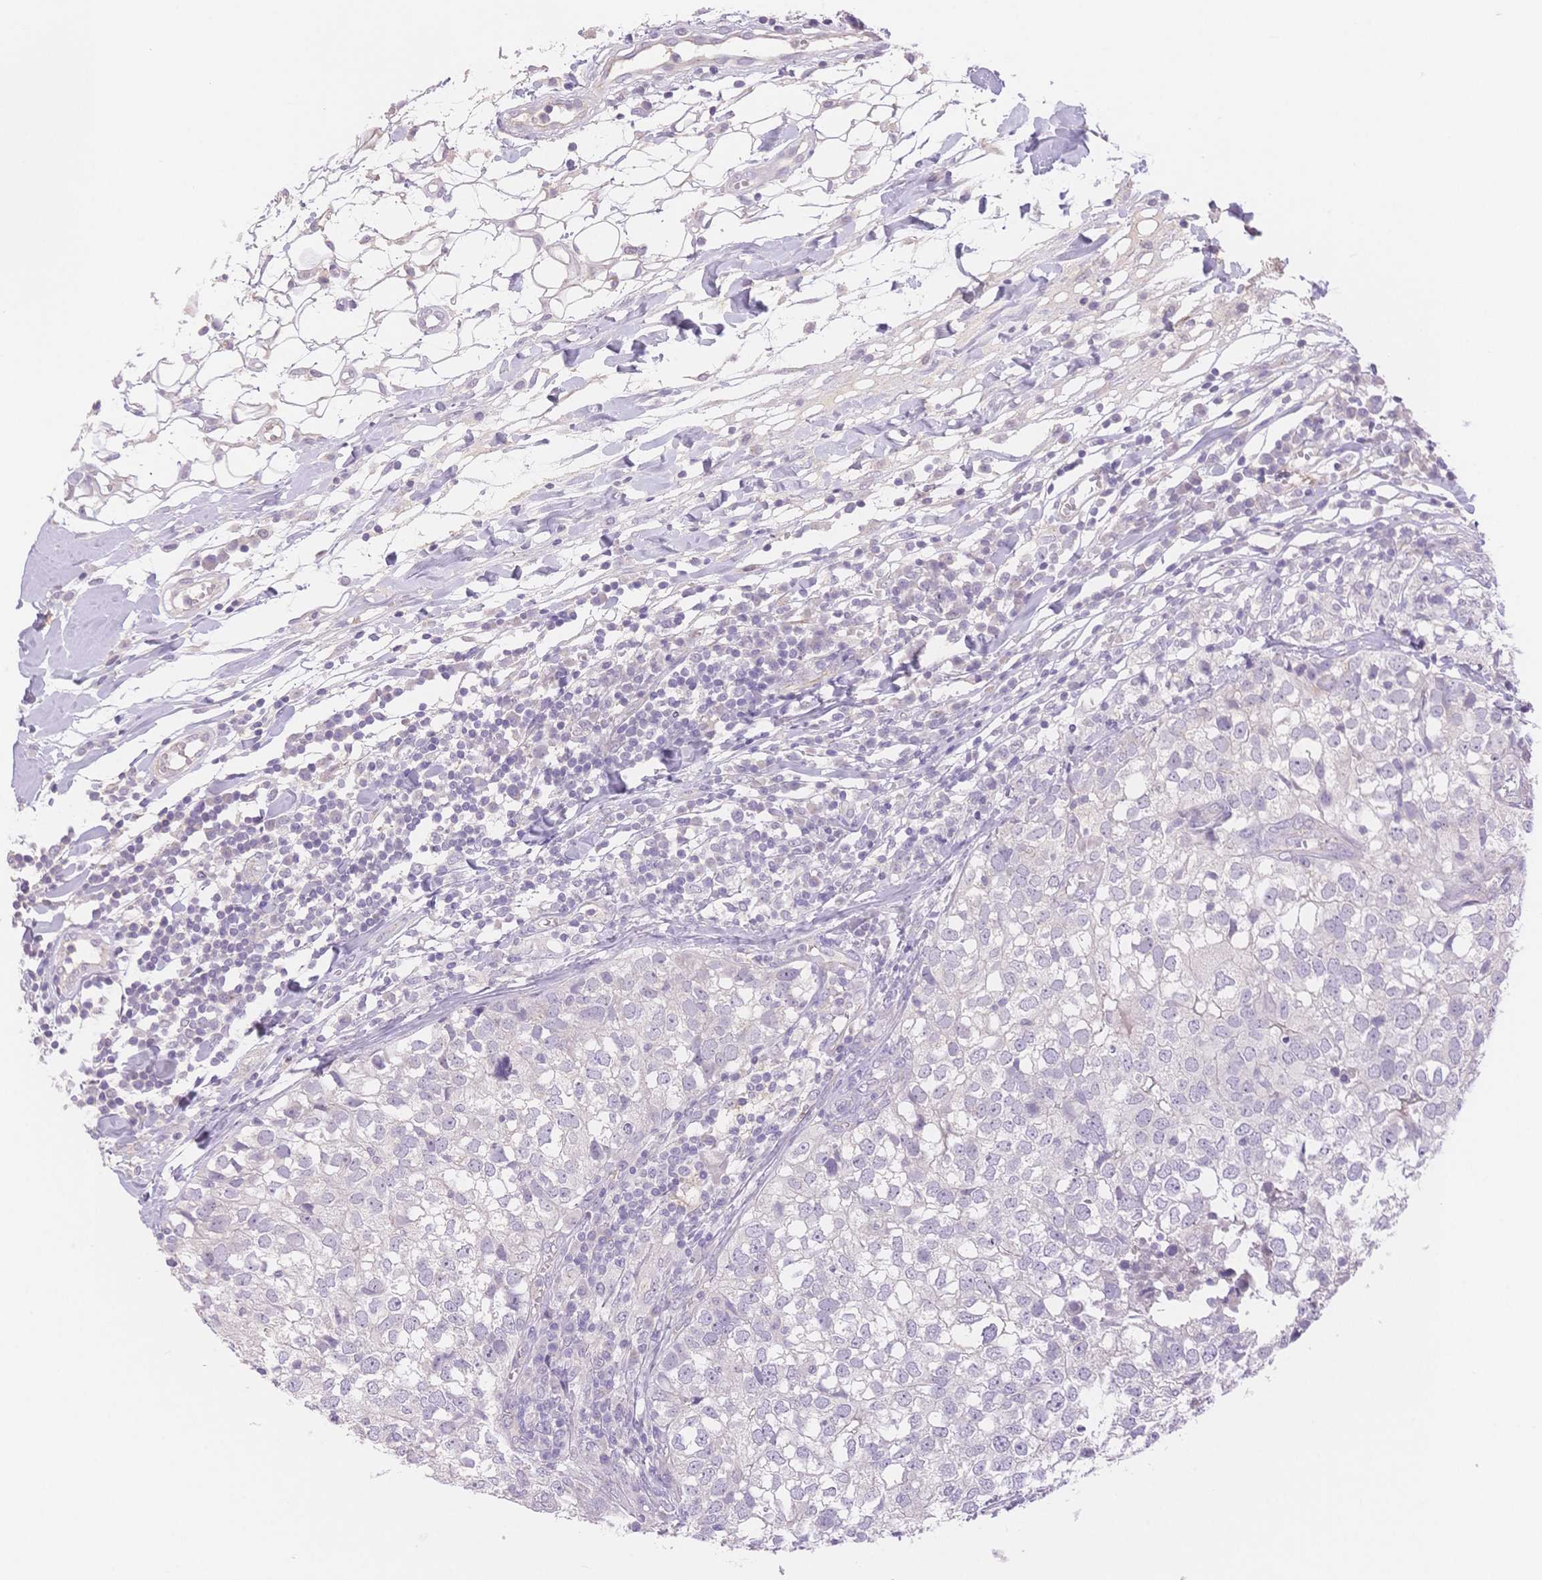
{"staining": {"intensity": "negative", "quantity": "none", "location": "none"}, "tissue": "breast cancer", "cell_type": "Tumor cells", "image_type": "cancer", "snomed": [{"axis": "morphology", "description": "Duct carcinoma"}, {"axis": "topography", "description": "Breast"}], "caption": "Protein analysis of breast invasive ductal carcinoma exhibits no significant positivity in tumor cells.", "gene": "MYOM1", "patient": {"sex": "female", "age": 30}}